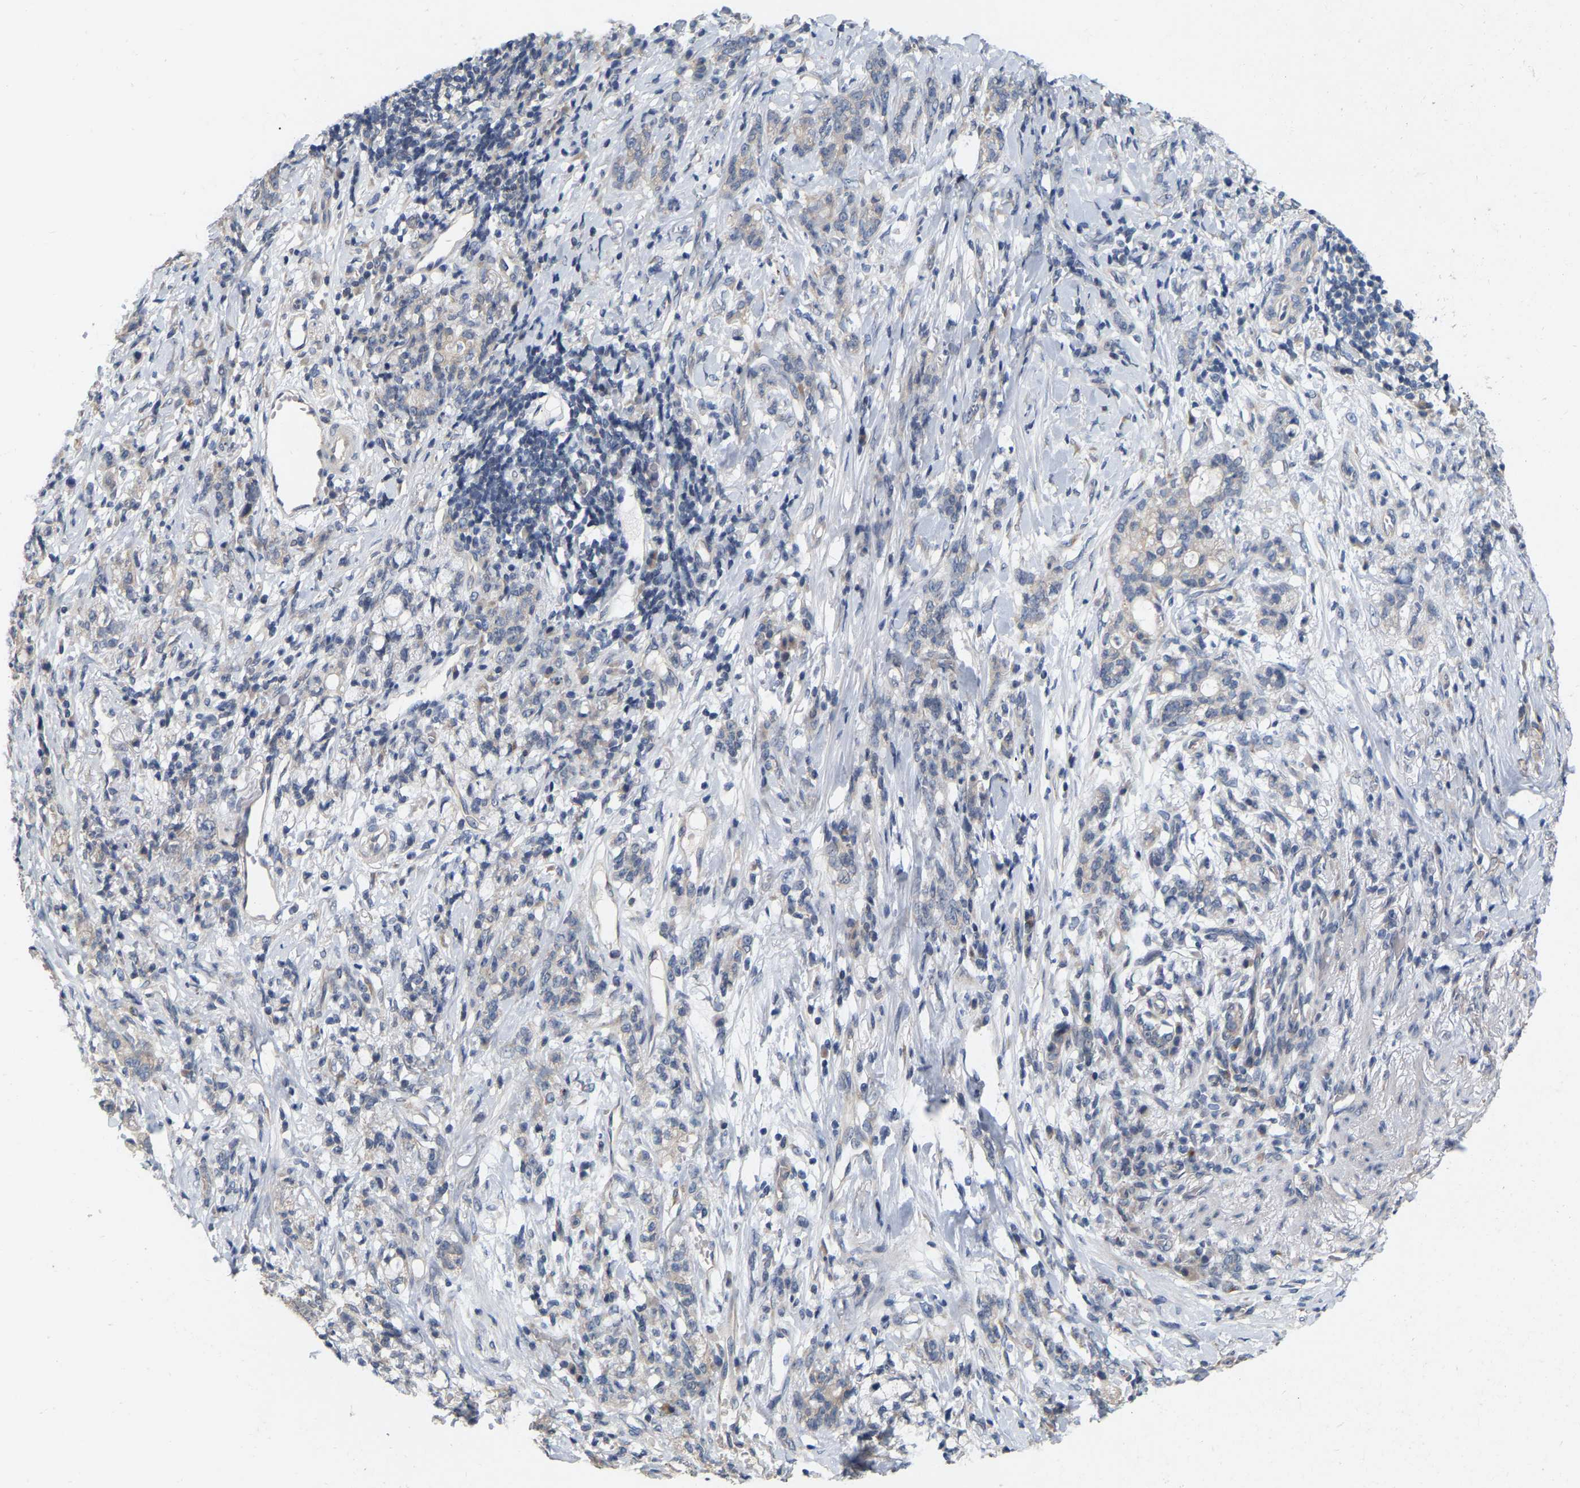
{"staining": {"intensity": "weak", "quantity": "<25%", "location": "cytoplasmic/membranous"}, "tissue": "stomach cancer", "cell_type": "Tumor cells", "image_type": "cancer", "snomed": [{"axis": "morphology", "description": "Adenocarcinoma, NOS"}, {"axis": "topography", "description": "Stomach, lower"}], "caption": "IHC photomicrograph of neoplastic tissue: stomach cancer stained with DAB (3,3'-diaminobenzidine) displays no significant protein expression in tumor cells. (Stains: DAB IHC with hematoxylin counter stain, Microscopy: brightfield microscopy at high magnification).", "gene": "SSH1", "patient": {"sex": "male", "age": 88}}